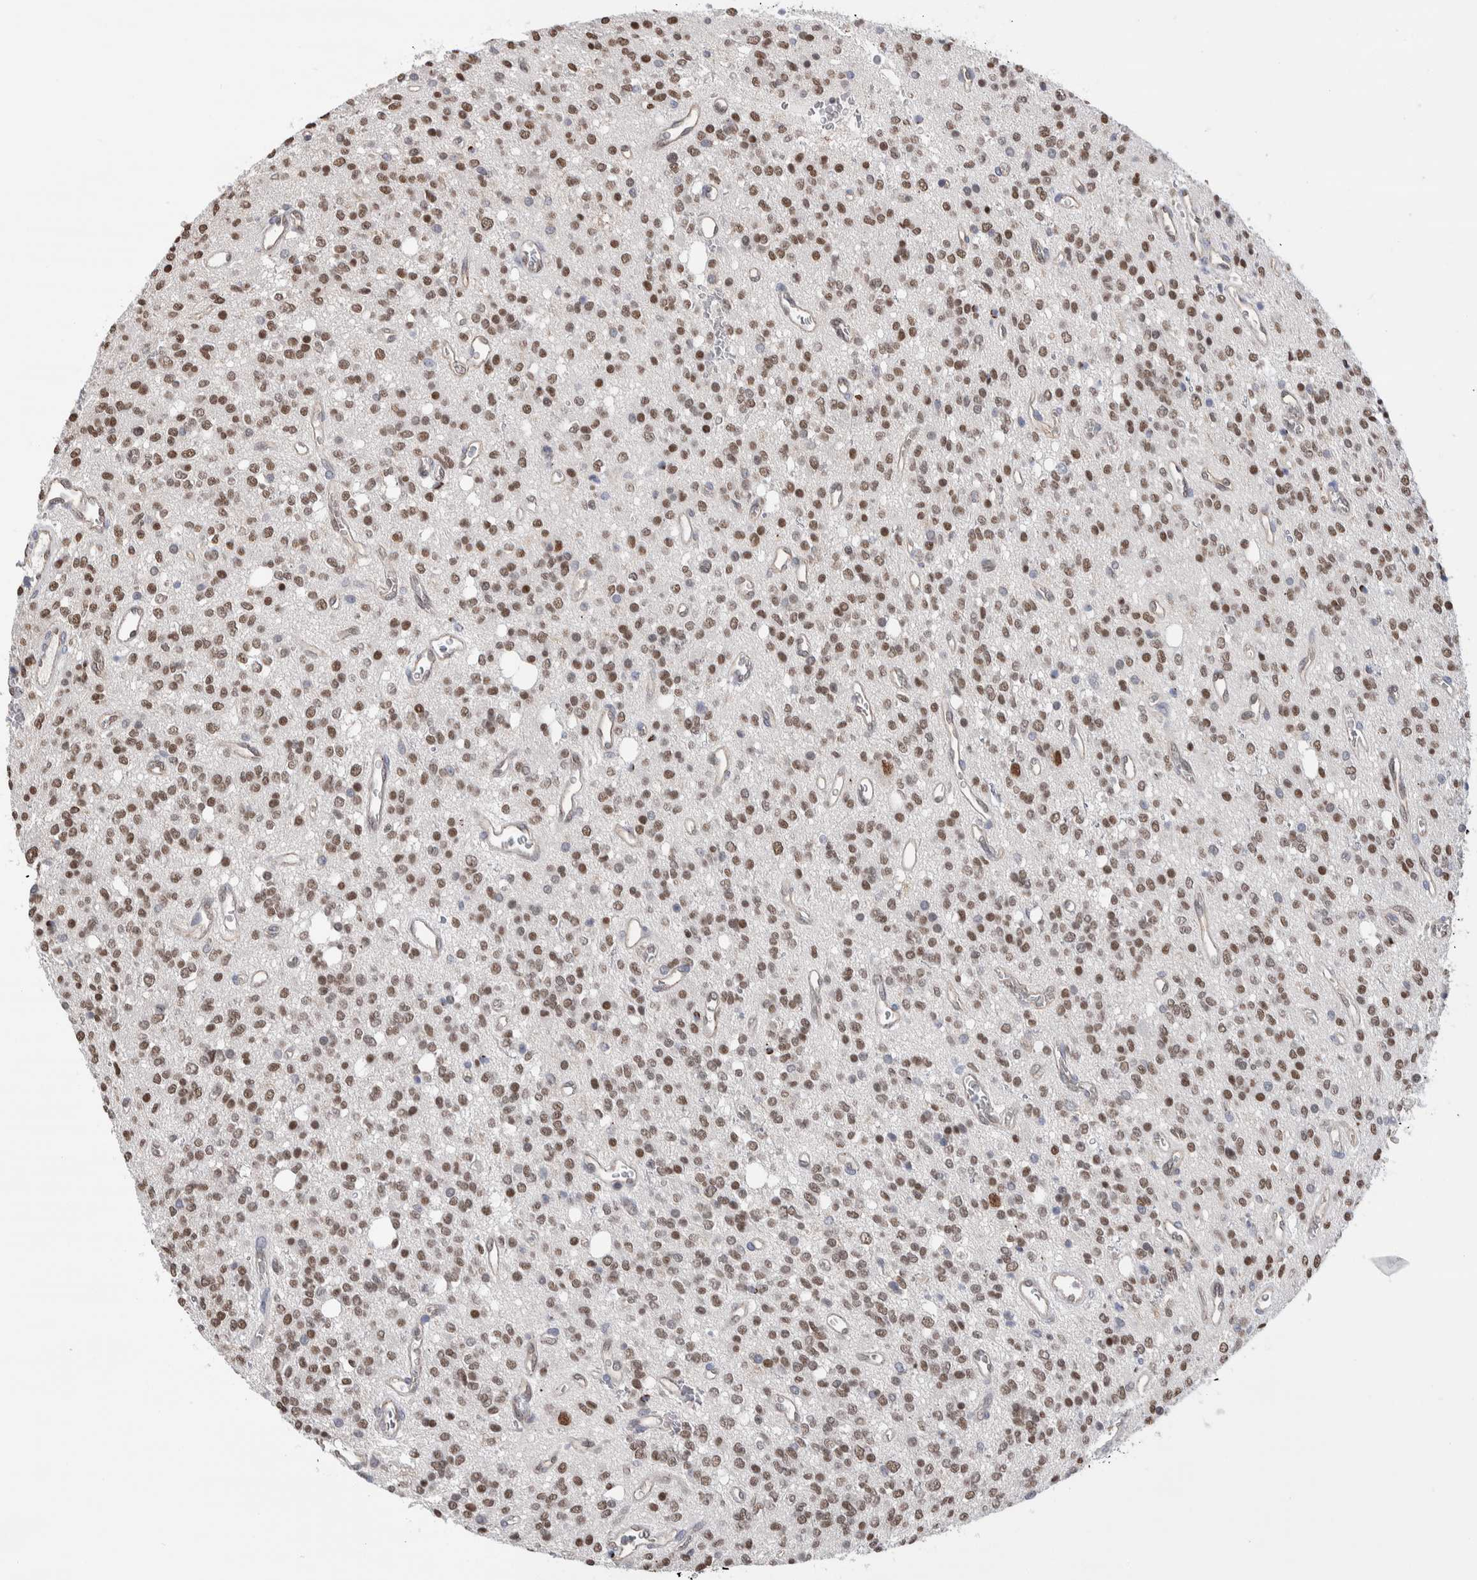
{"staining": {"intensity": "moderate", "quantity": ">75%", "location": "nuclear"}, "tissue": "glioma", "cell_type": "Tumor cells", "image_type": "cancer", "snomed": [{"axis": "morphology", "description": "Glioma, malignant, High grade"}, {"axis": "topography", "description": "Brain"}], "caption": "Human glioma stained with a protein marker shows moderate staining in tumor cells.", "gene": "ZBTB49", "patient": {"sex": "male", "age": 34}}